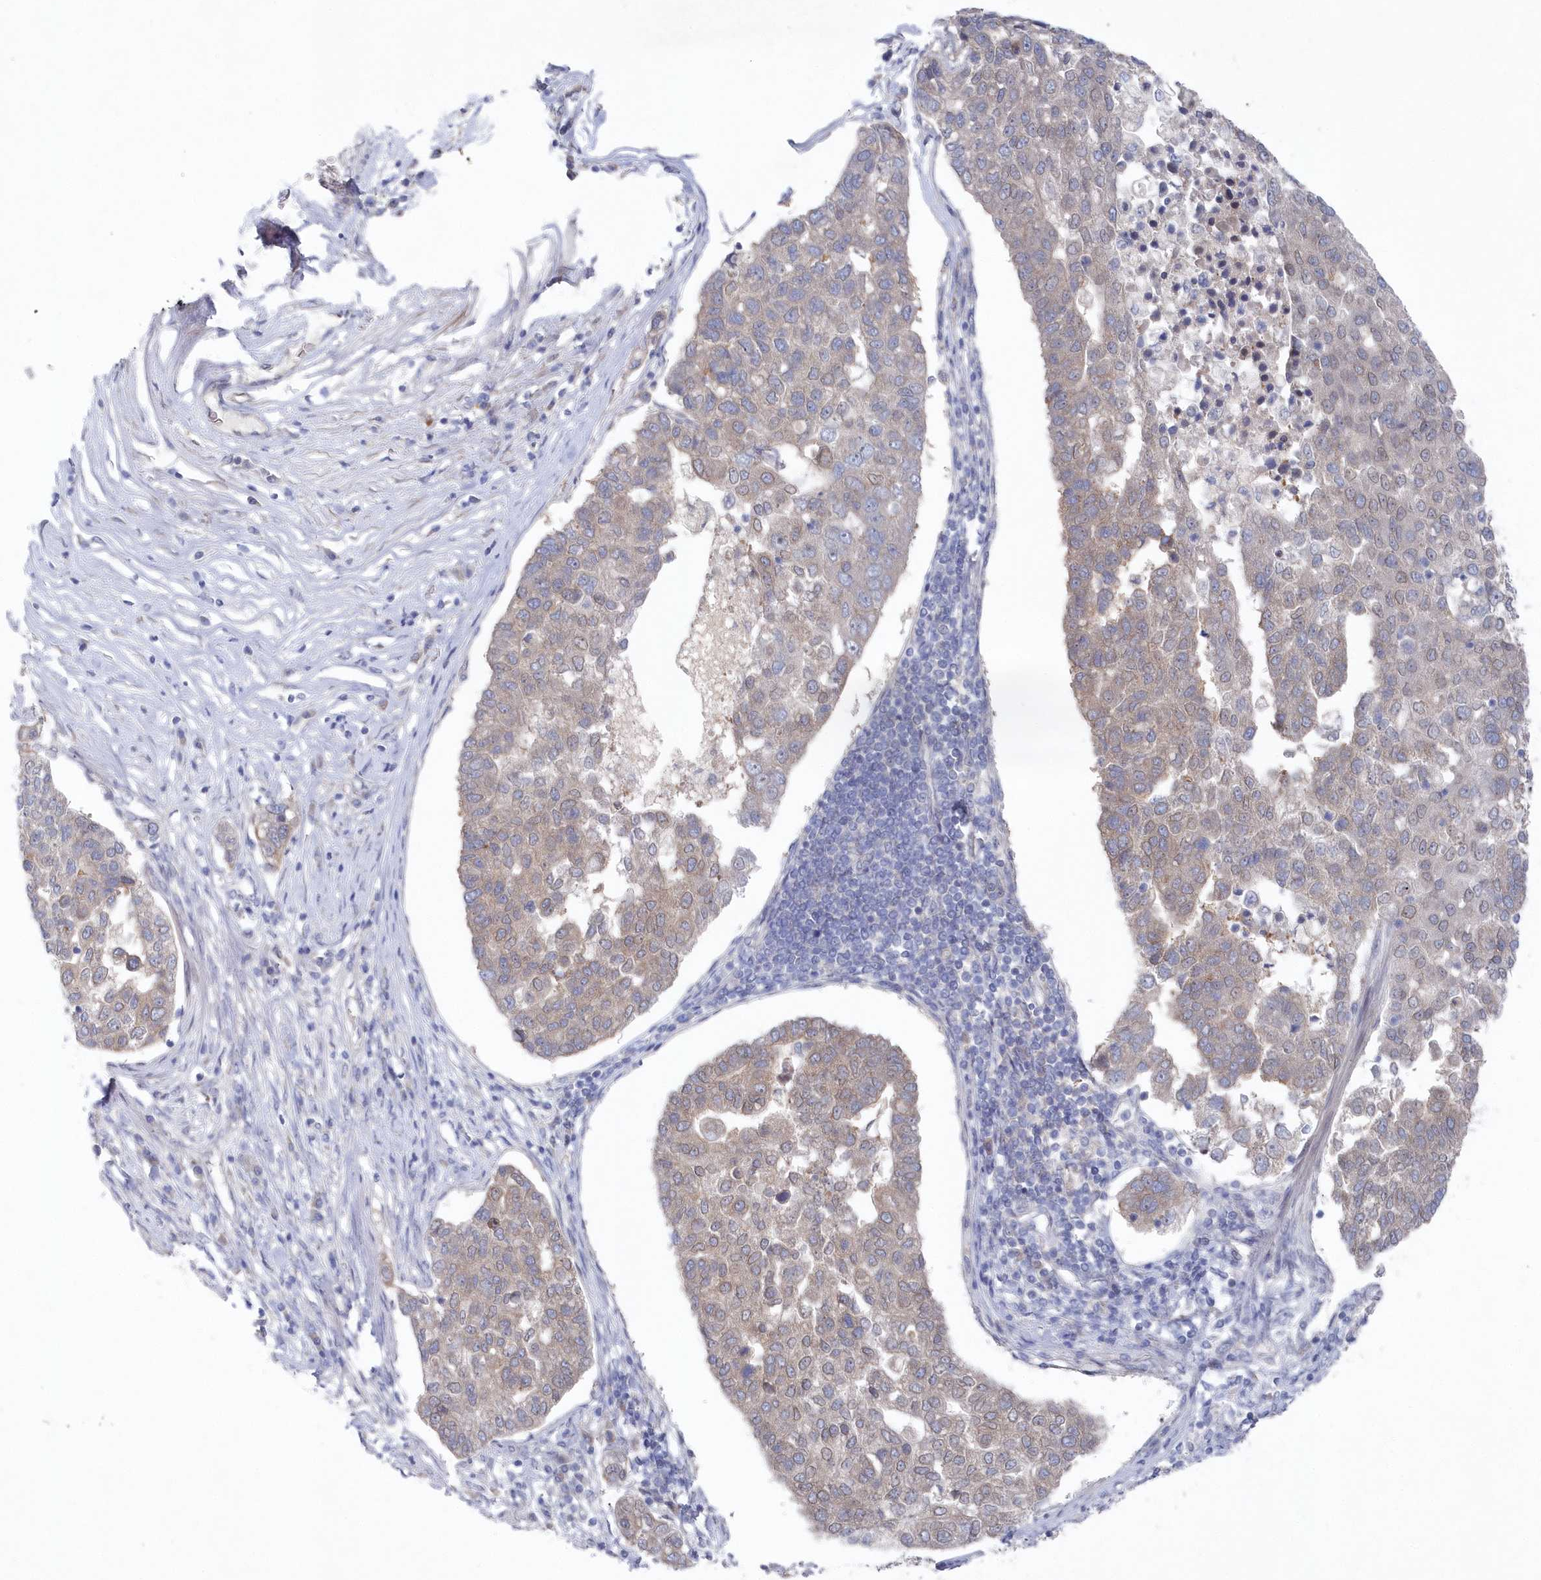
{"staining": {"intensity": "weak", "quantity": "25%-75%", "location": "cytoplasmic/membranous"}, "tissue": "pancreatic cancer", "cell_type": "Tumor cells", "image_type": "cancer", "snomed": [{"axis": "morphology", "description": "Adenocarcinoma, NOS"}, {"axis": "topography", "description": "Pancreas"}], "caption": "IHC histopathology image of pancreatic adenocarcinoma stained for a protein (brown), which reveals low levels of weak cytoplasmic/membranous positivity in about 25%-75% of tumor cells.", "gene": "KIAA1586", "patient": {"sex": "female", "age": 61}}